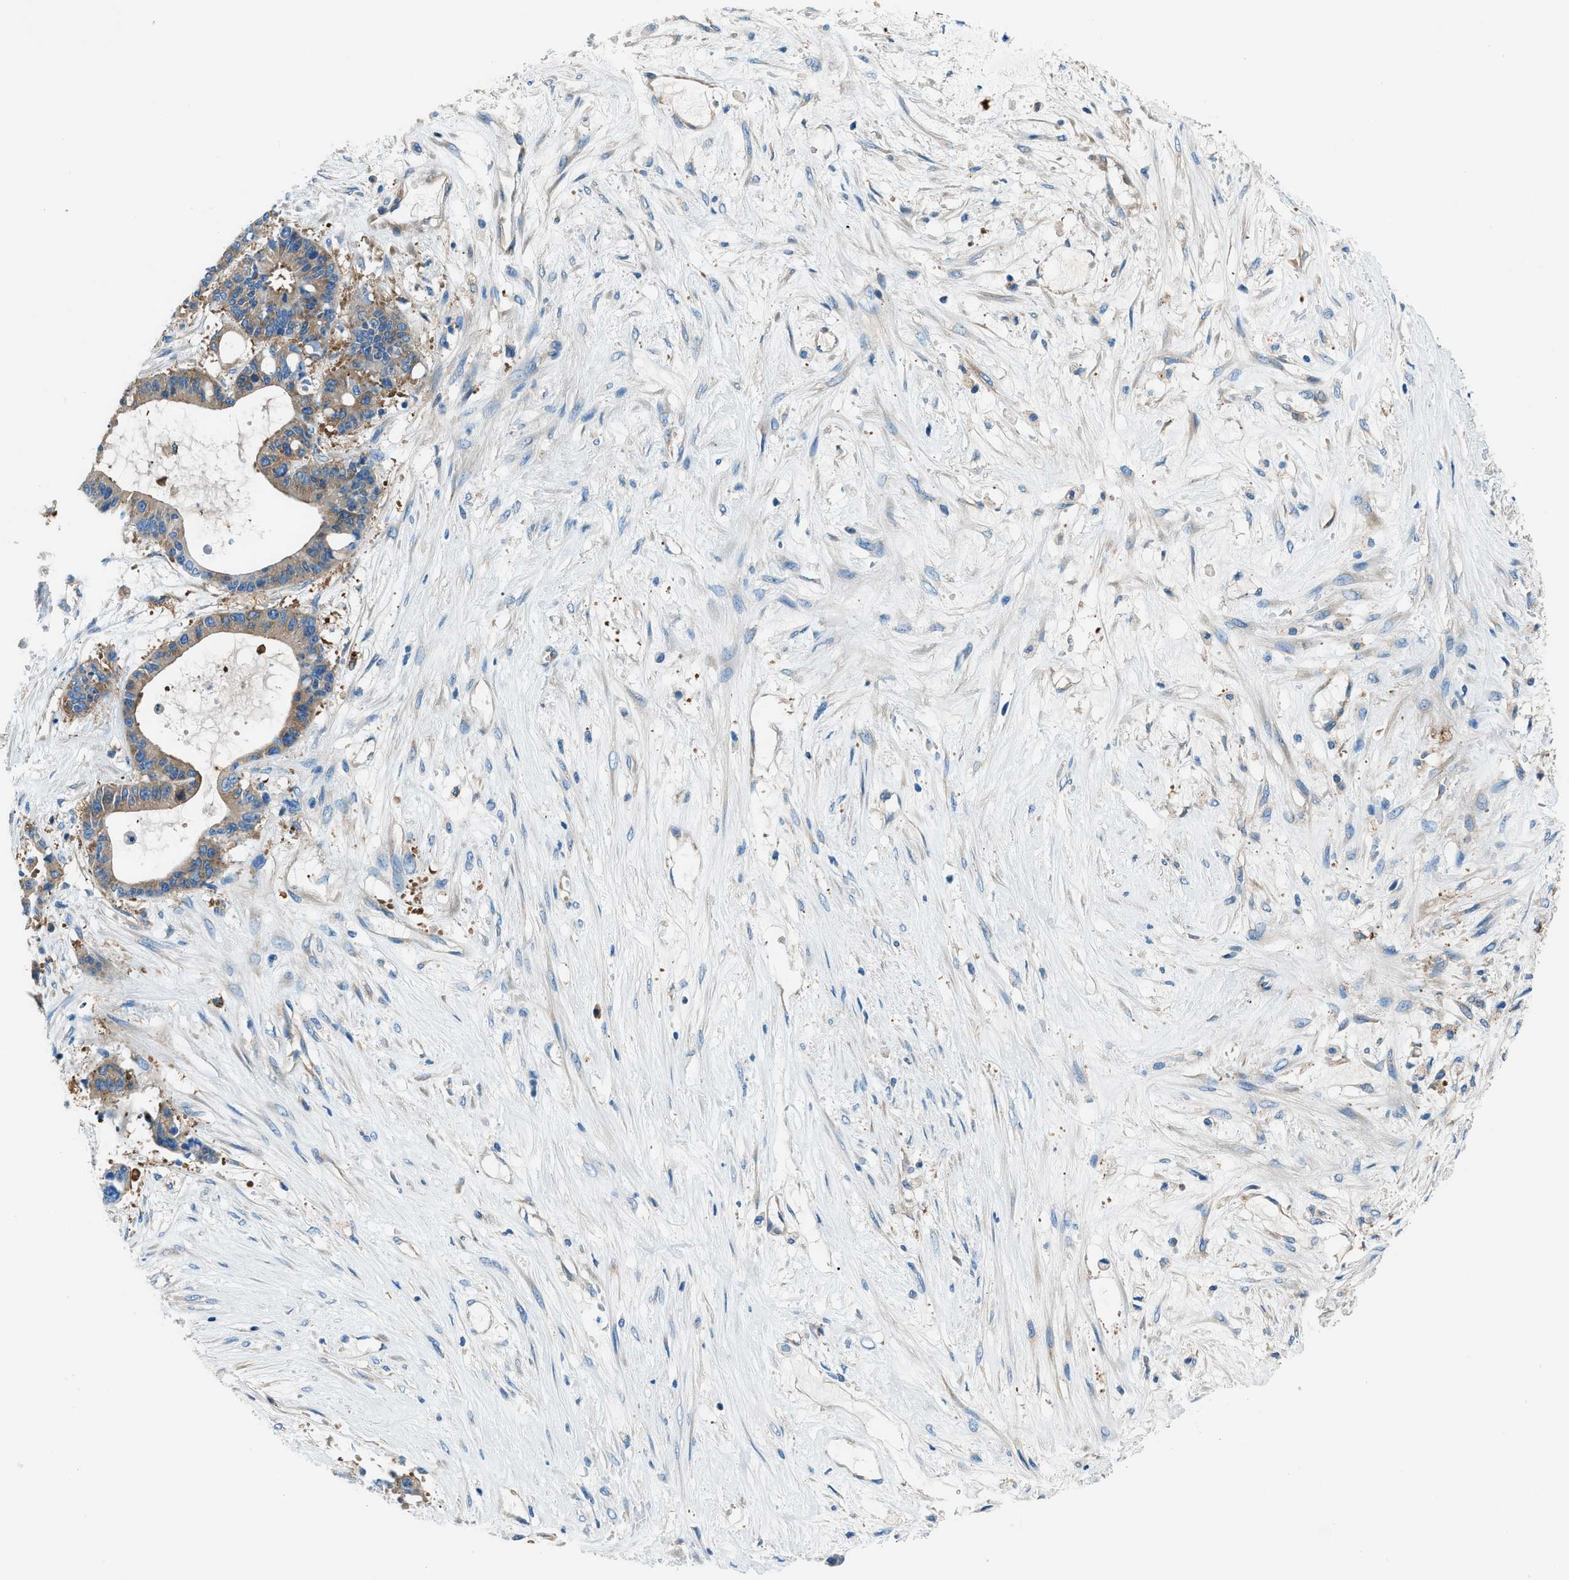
{"staining": {"intensity": "moderate", "quantity": ">75%", "location": "cytoplasmic/membranous"}, "tissue": "liver cancer", "cell_type": "Tumor cells", "image_type": "cancer", "snomed": [{"axis": "morphology", "description": "Cholangiocarcinoma"}, {"axis": "topography", "description": "Liver"}], "caption": "High-power microscopy captured an immunohistochemistry (IHC) image of liver cholangiocarcinoma, revealing moderate cytoplasmic/membranous staining in about >75% of tumor cells.", "gene": "SARS1", "patient": {"sex": "female", "age": 73}}